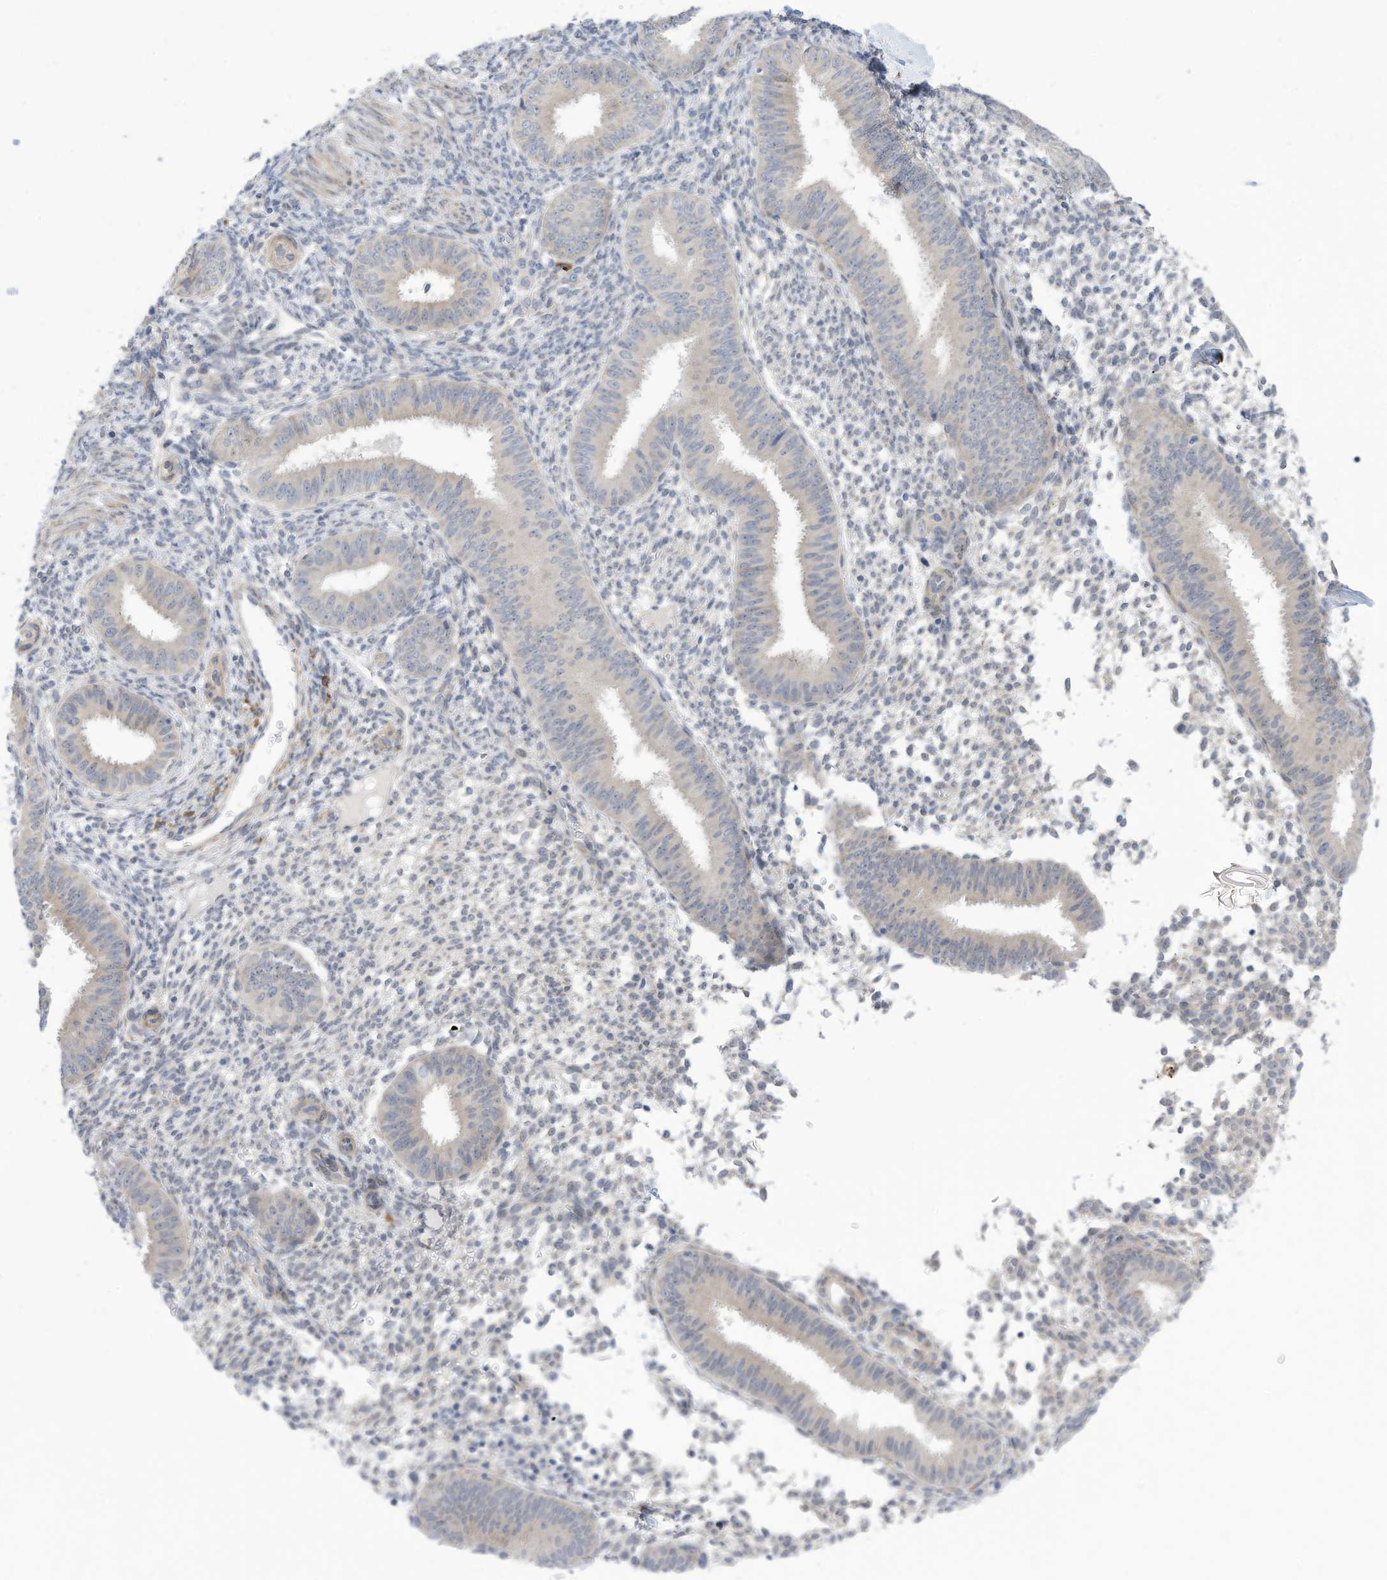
{"staining": {"intensity": "negative", "quantity": "none", "location": "none"}, "tissue": "endometrium", "cell_type": "Cells in endometrial stroma", "image_type": "normal", "snomed": [{"axis": "morphology", "description": "Normal tissue, NOS"}, {"axis": "topography", "description": "Uterus"}, {"axis": "topography", "description": "Endometrium"}], "caption": "DAB immunohistochemical staining of unremarkable human endometrium reveals no significant positivity in cells in endometrial stroma.", "gene": "ZNF292", "patient": {"sex": "female", "age": 48}}